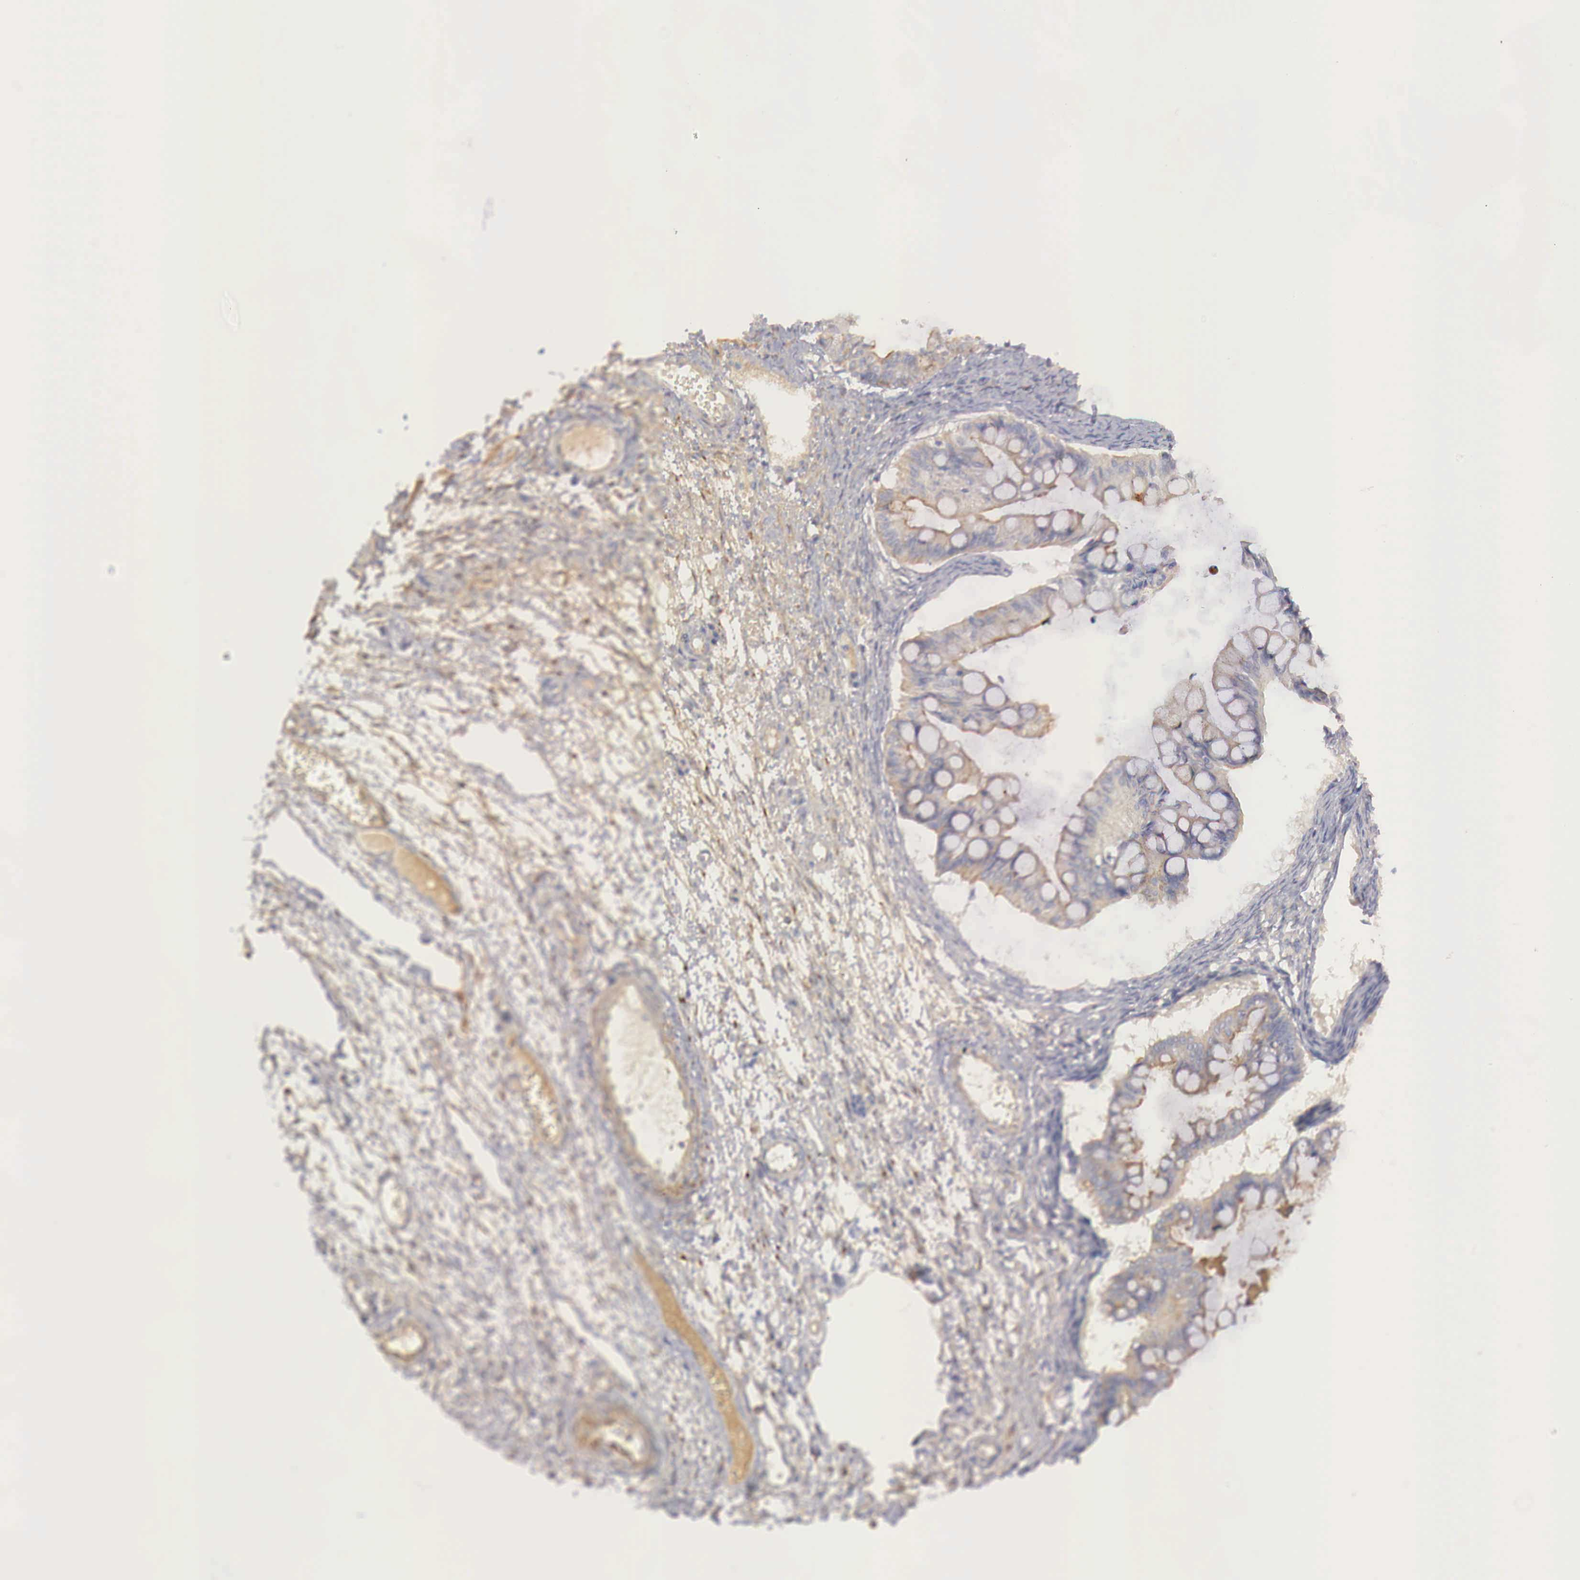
{"staining": {"intensity": "weak", "quantity": ">75%", "location": "cytoplasmic/membranous"}, "tissue": "ovarian cancer", "cell_type": "Tumor cells", "image_type": "cancer", "snomed": [{"axis": "morphology", "description": "Cystadenocarcinoma, mucinous, NOS"}, {"axis": "topography", "description": "Ovary"}], "caption": "Ovarian mucinous cystadenocarcinoma was stained to show a protein in brown. There is low levels of weak cytoplasmic/membranous staining in about >75% of tumor cells.", "gene": "KLHDC7B", "patient": {"sex": "female", "age": 57}}